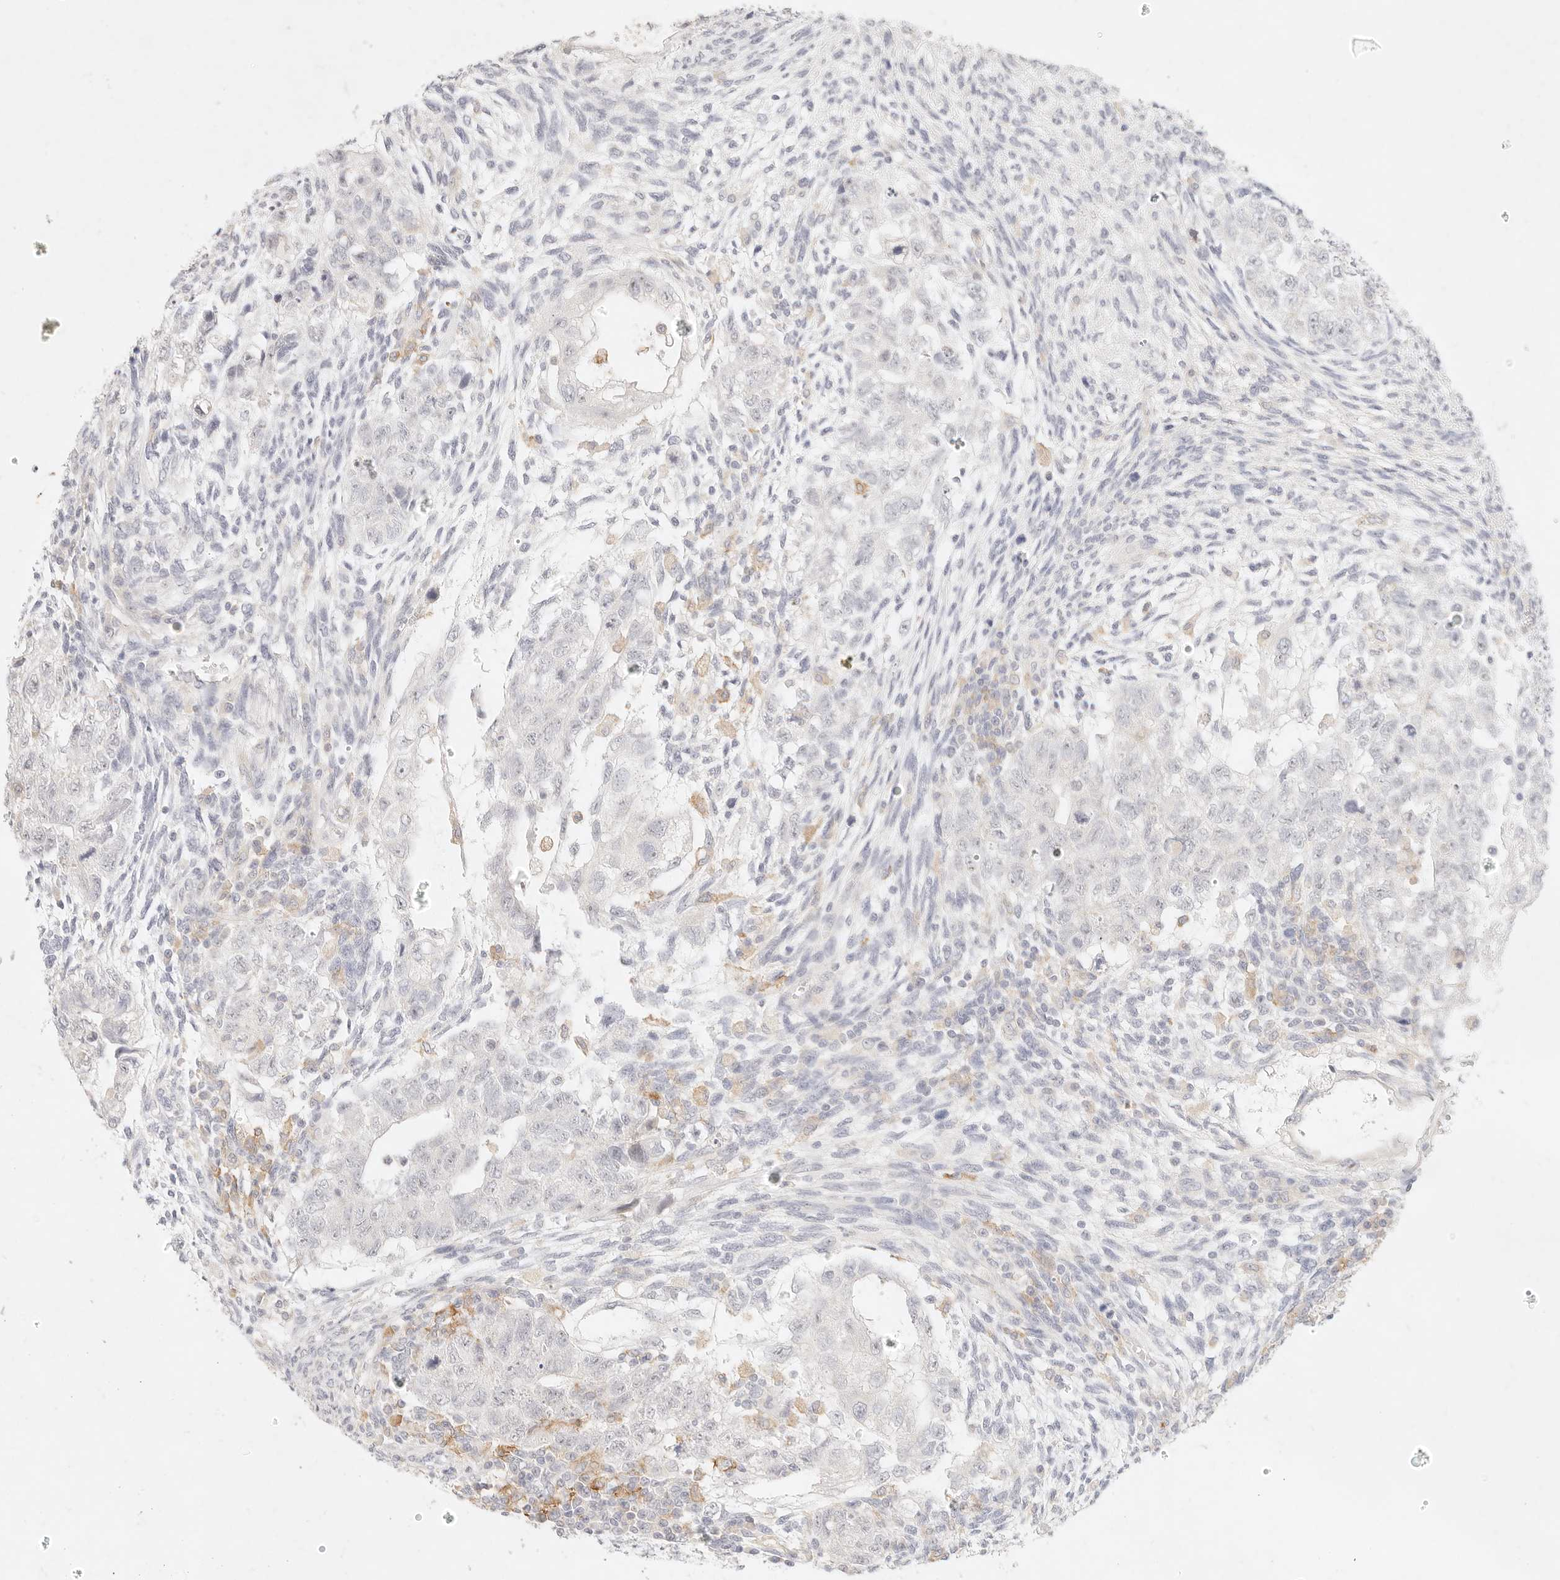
{"staining": {"intensity": "negative", "quantity": "none", "location": "none"}, "tissue": "testis cancer", "cell_type": "Tumor cells", "image_type": "cancer", "snomed": [{"axis": "morphology", "description": "Carcinoma, Embryonal, NOS"}, {"axis": "topography", "description": "Testis"}], "caption": "This is an immunohistochemistry image of human embryonal carcinoma (testis). There is no positivity in tumor cells.", "gene": "GPR84", "patient": {"sex": "male", "age": 37}}